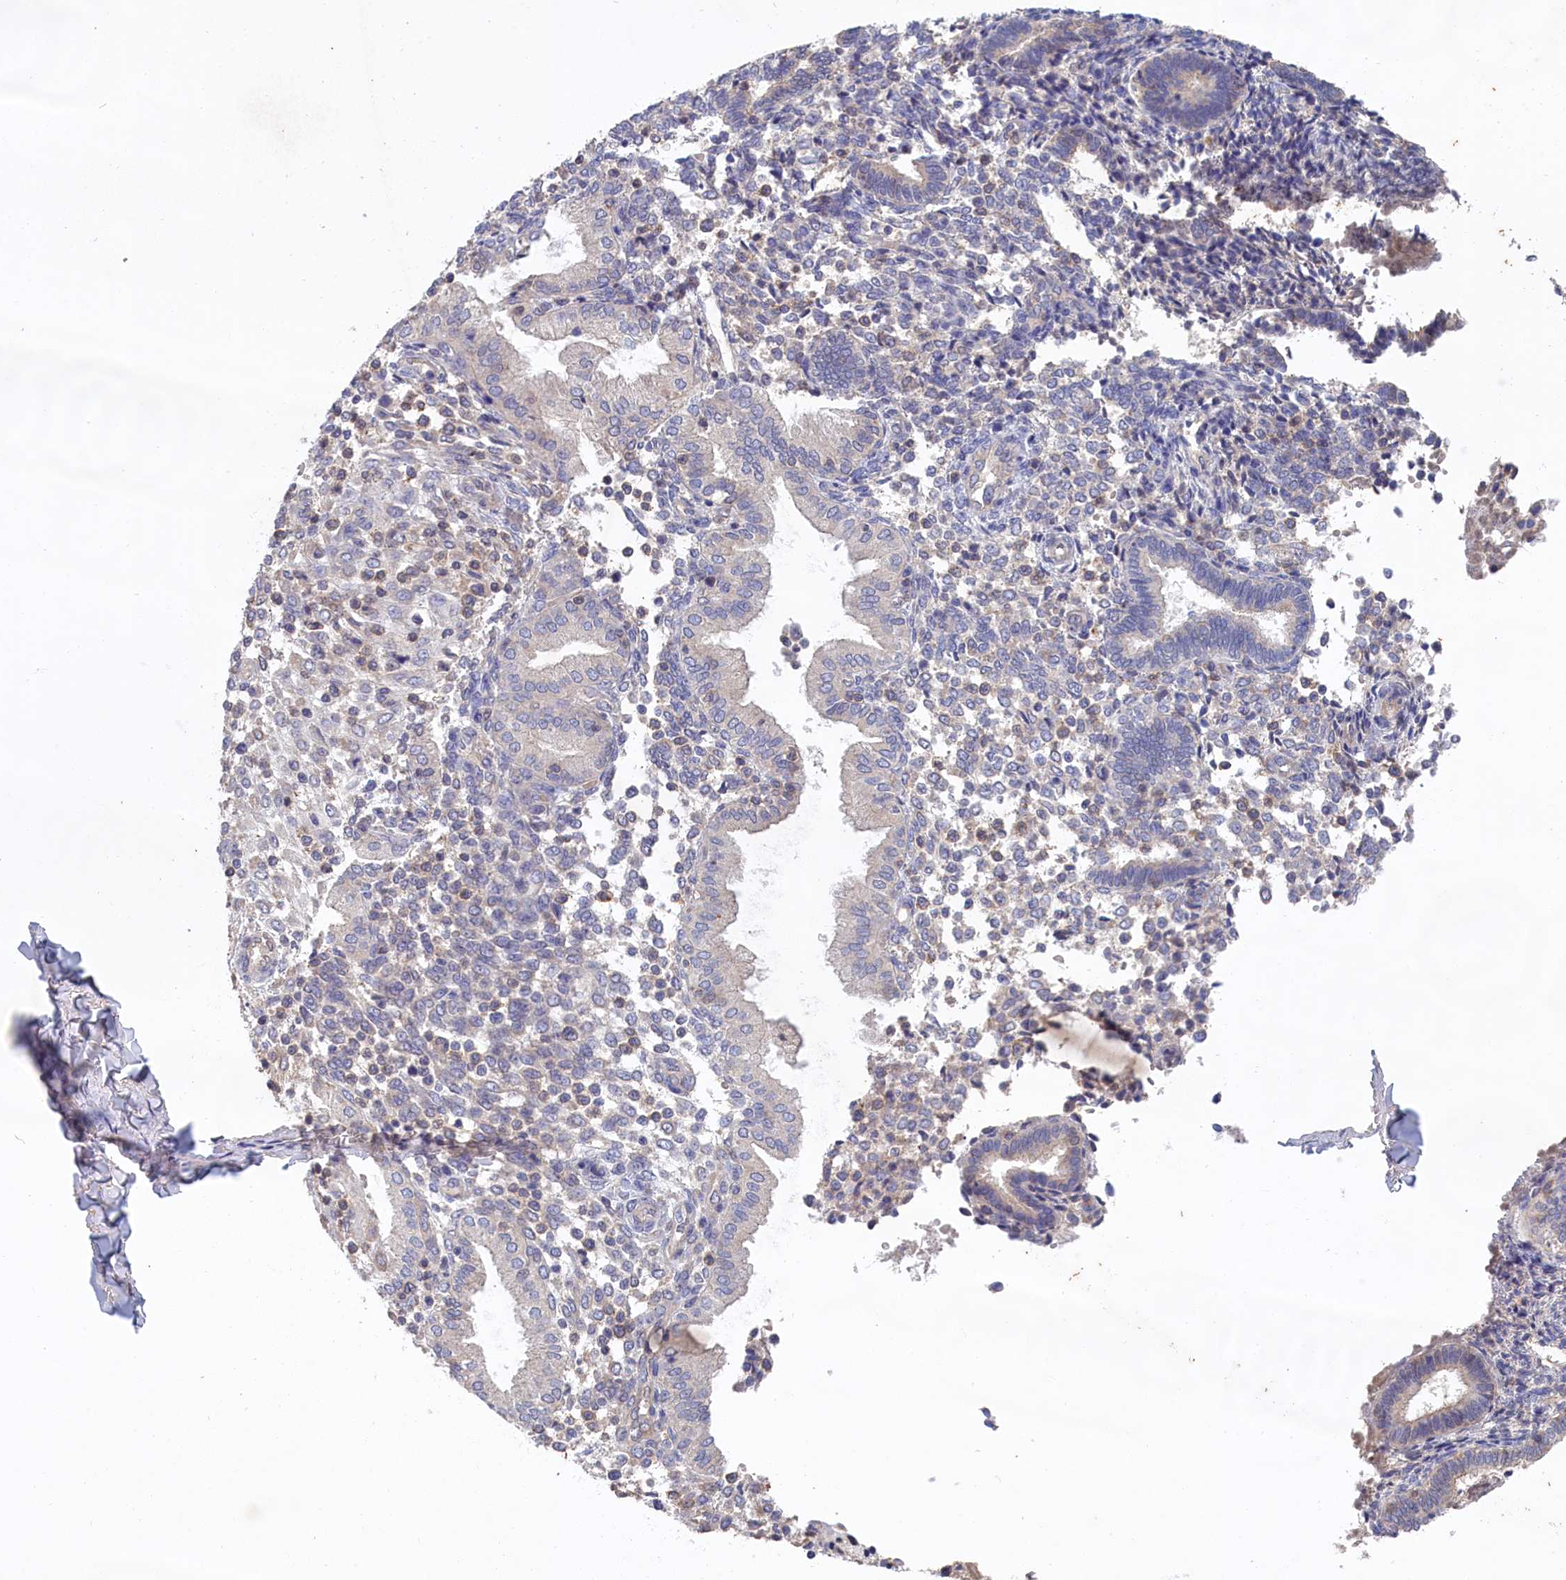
{"staining": {"intensity": "negative", "quantity": "none", "location": "none"}, "tissue": "endometrium", "cell_type": "Cells in endometrial stroma", "image_type": "normal", "snomed": [{"axis": "morphology", "description": "Normal tissue, NOS"}, {"axis": "topography", "description": "Endometrium"}], "caption": "An IHC micrograph of unremarkable endometrium is shown. There is no staining in cells in endometrial stroma of endometrium. The staining is performed using DAB (3,3'-diaminobenzidine) brown chromogen with nuclei counter-stained in using hematoxylin.", "gene": "CELF5", "patient": {"sex": "female", "age": 53}}